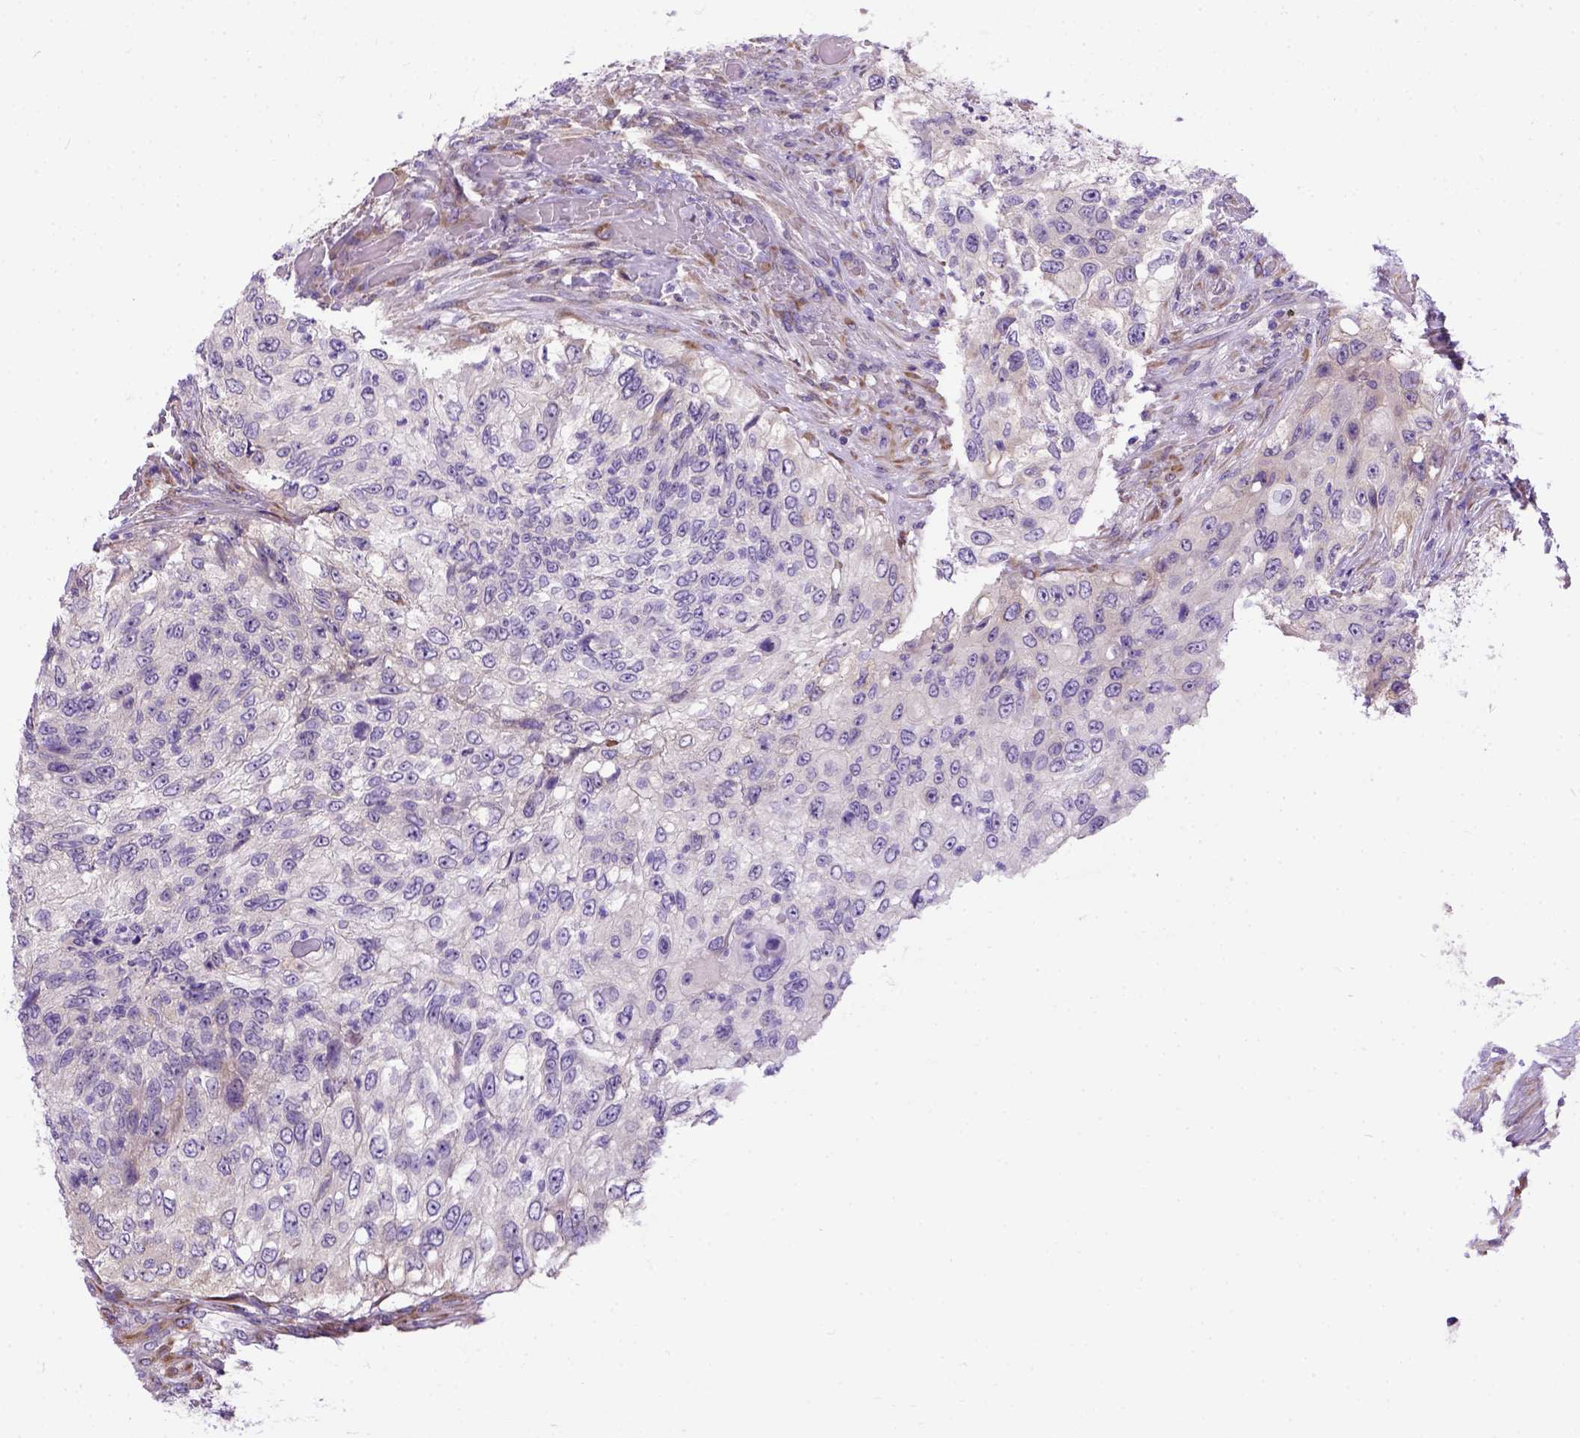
{"staining": {"intensity": "negative", "quantity": "none", "location": "none"}, "tissue": "urothelial cancer", "cell_type": "Tumor cells", "image_type": "cancer", "snomed": [{"axis": "morphology", "description": "Urothelial carcinoma, High grade"}, {"axis": "topography", "description": "Urinary bladder"}], "caption": "DAB immunohistochemical staining of human urothelial cancer demonstrates no significant expression in tumor cells. (DAB IHC, high magnification).", "gene": "NEK5", "patient": {"sex": "female", "age": 60}}